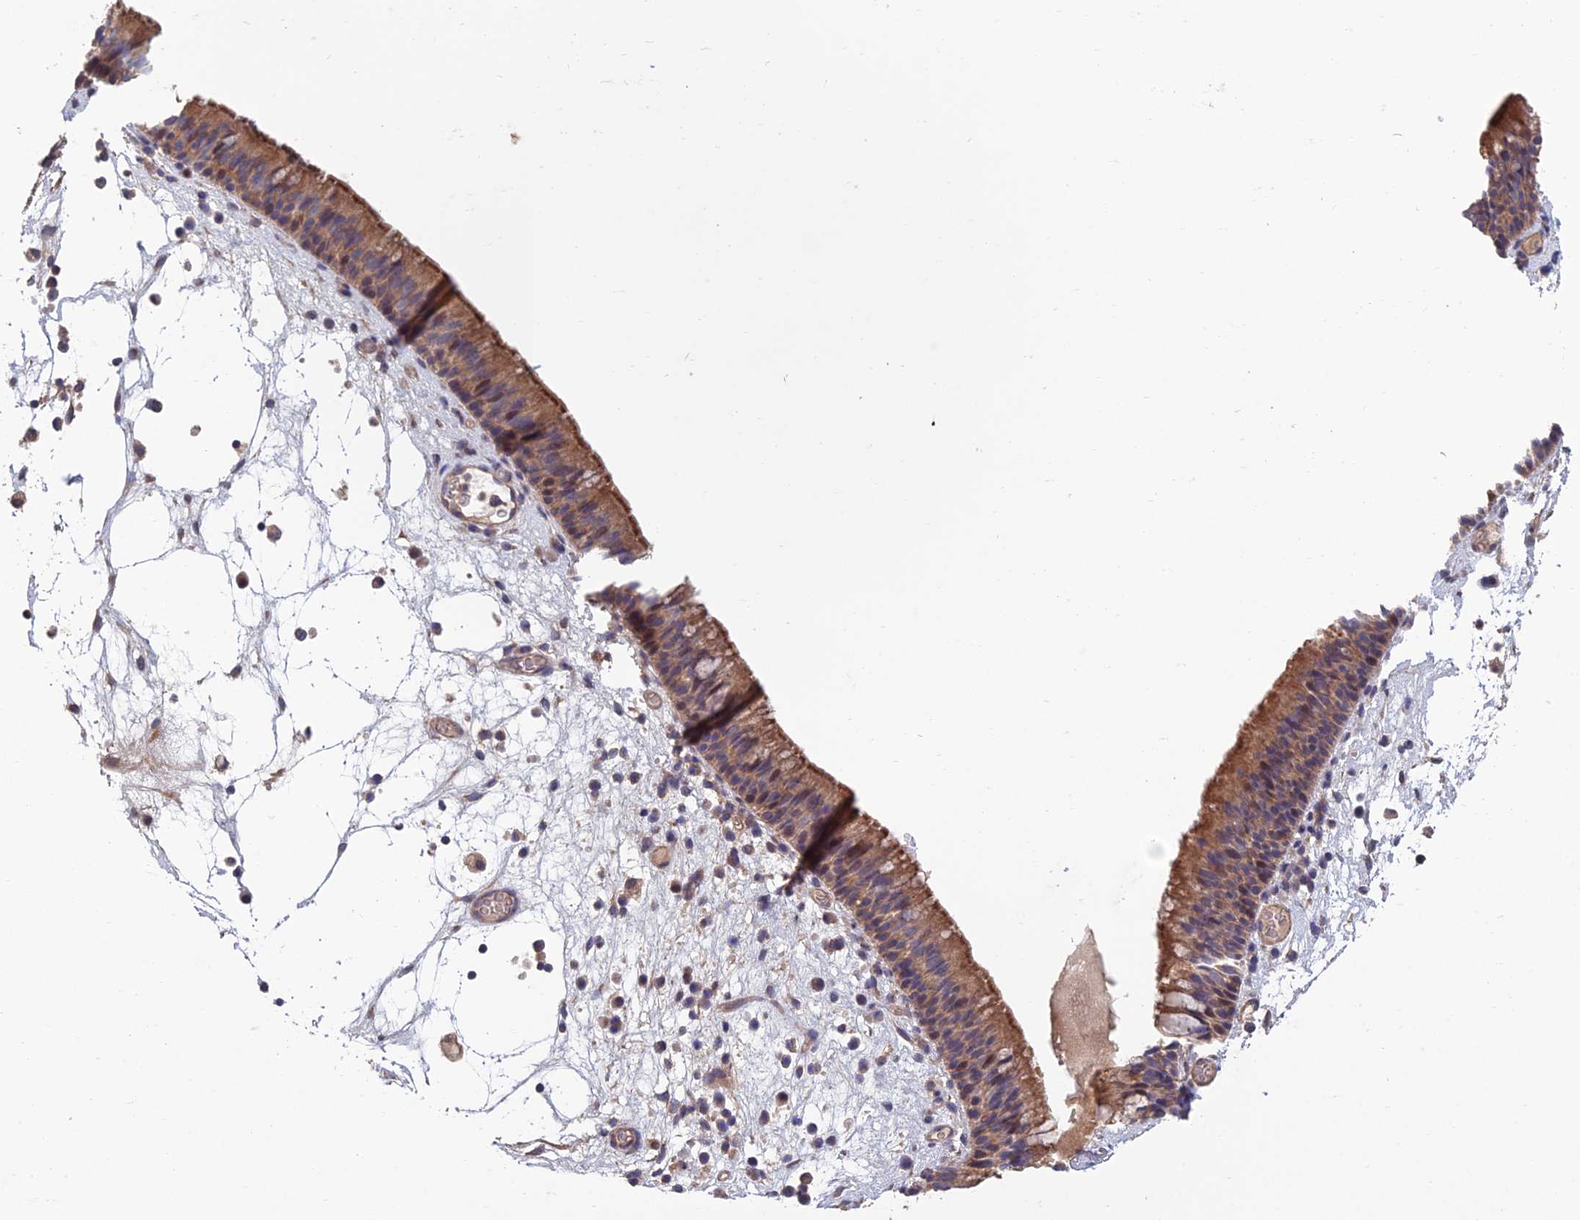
{"staining": {"intensity": "moderate", "quantity": ">75%", "location": "cytoplasmic/membranous"}, "tissue": "nasopharynx", "cell_type": "Respiratory epithelial cells", "image_type": "normal", "snomed": [{"axis": "morphology", "description": "Normal tissue, NOS"}, {"axis": "morphology", "description": "Inflammation, NOS"}, {"axis": "morphology", "description": "Malignant melanoma, Metastatic site"}, {"axis": "topography", "description": "Nasopharynx"}], "caption": "Respiratory epithelial cells demonstrate medium levels of moderate cytoplasmic/membranous staining in about >75% of cells in benign nasopharynx.", "gene": "USP37", "patient": {"sex": "male", "age": 70}}